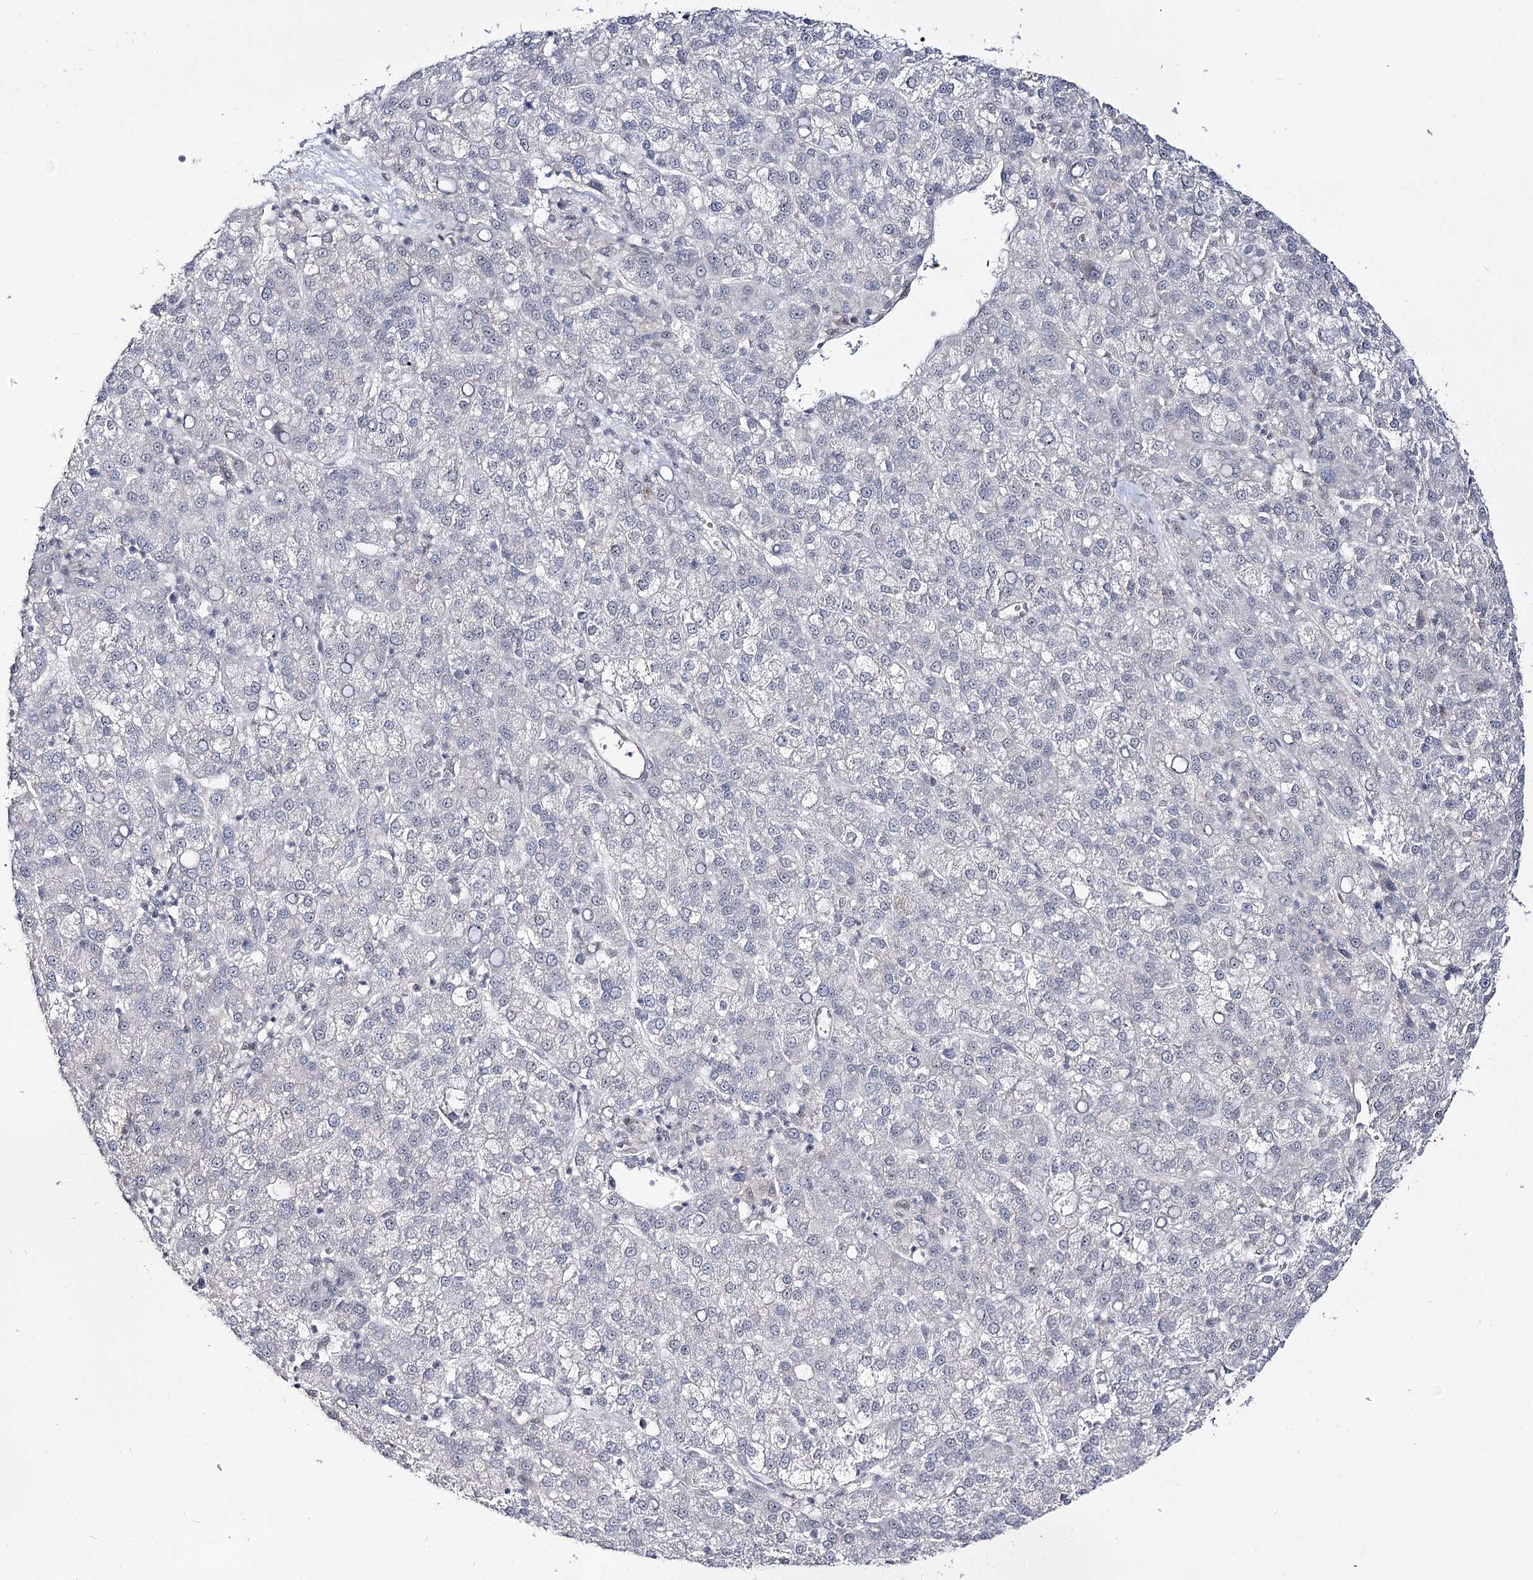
{"staining": {"intensity": "negative", "quantity": "none", "location": "none"}, "tissue": "liver cancer", "cell_type": "Tumor cells", "image_type": "cancer", "snomed": [{"axis": "morphology", "description": "Carcinoma, Hepatocellular, NOS"}, {"axis": "topography", "description": "Liver"}], "caption": "IHC photomicrograph of neoplastic tissue: human liver cancer stained with DAB displays no significant protein staining in tumor cells. The staining is performed using DAB (3,3'-diaminobenzidine) brown chromogen with nuclei counter-stained in using hematoxylin.", "gene": "RRP9", "patient": {"sex": "female", "age": 58}}